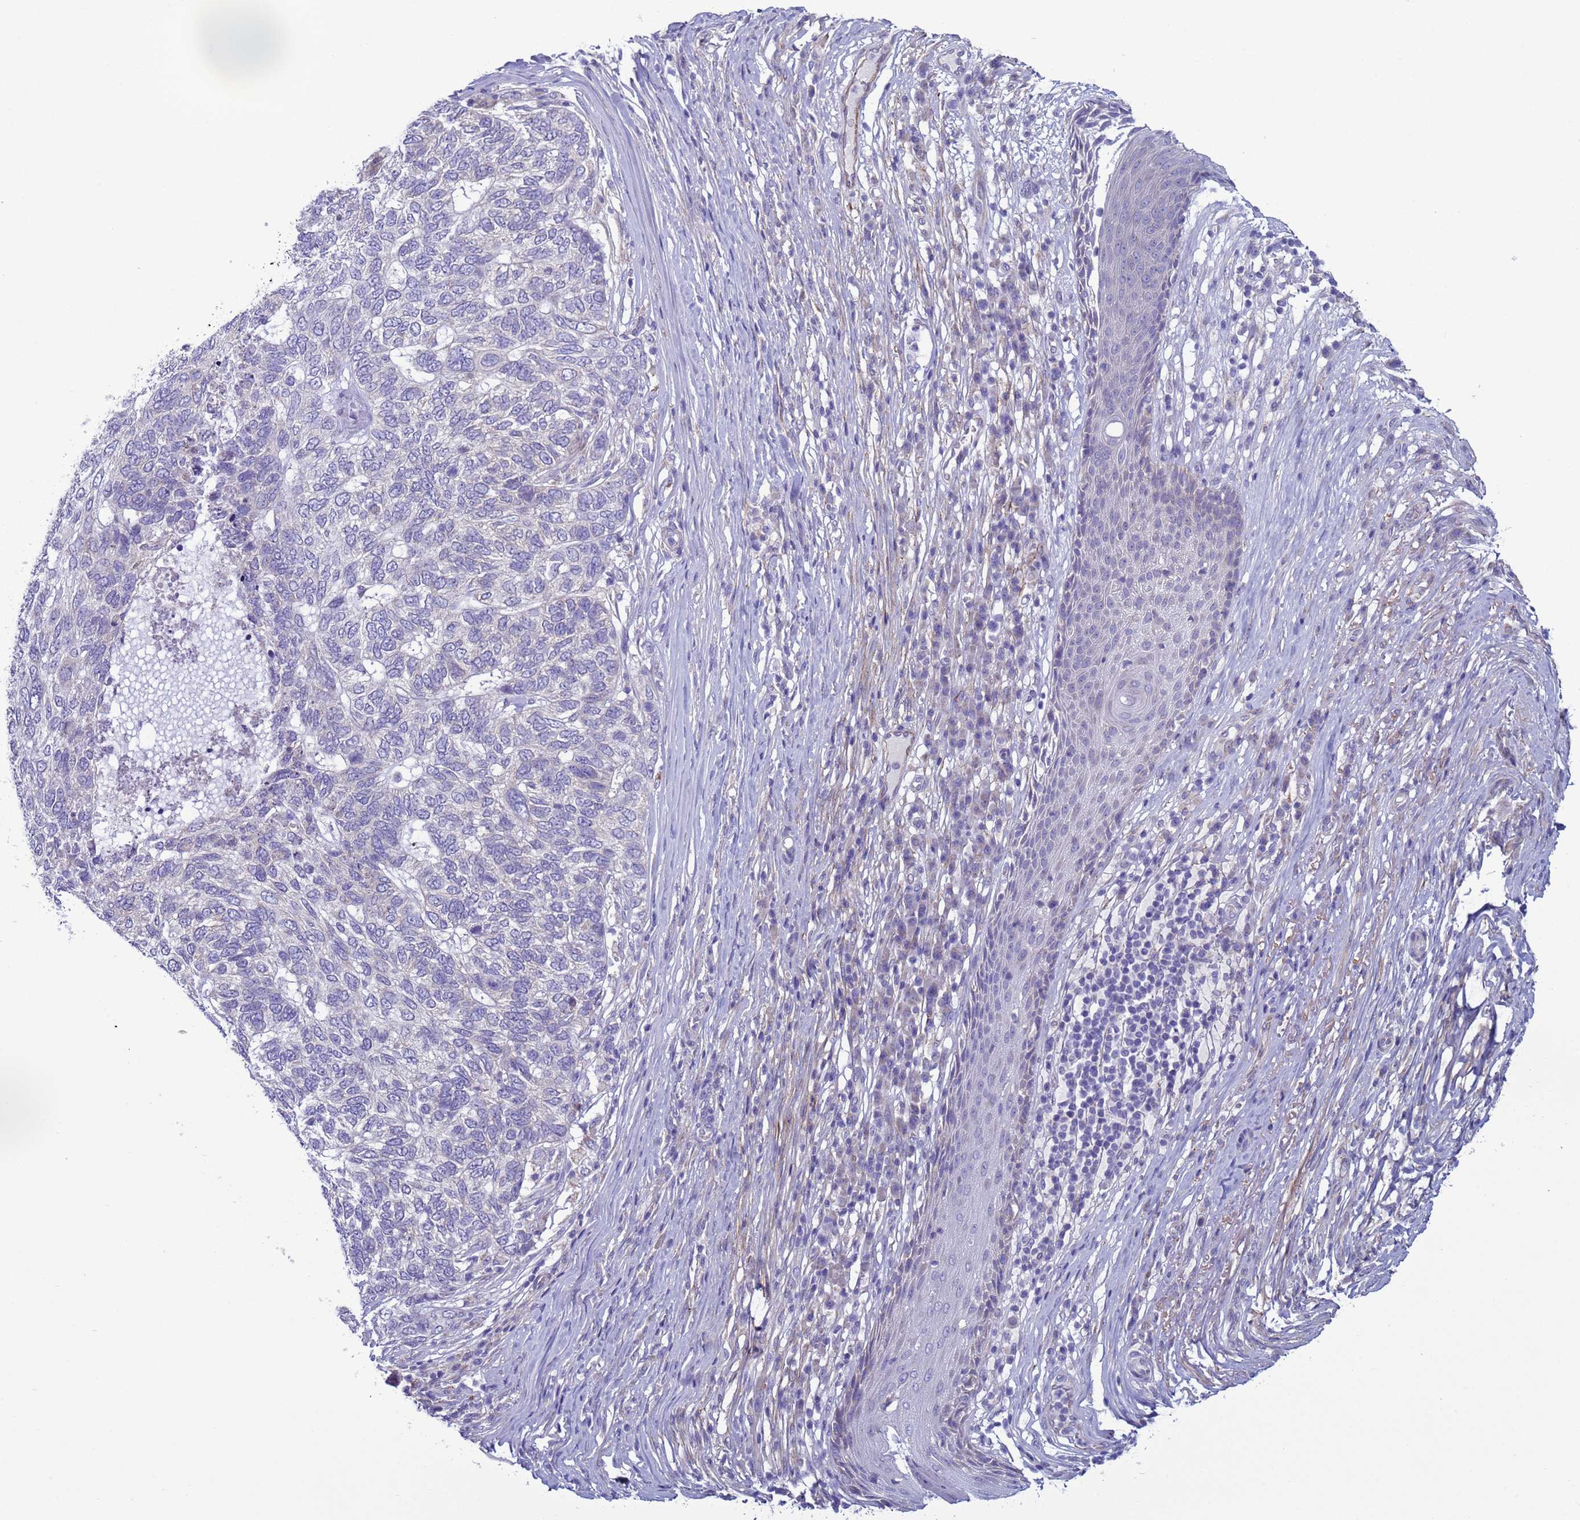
{"staining": {"intensity": "negative", "quantity": "none", "location": "none"}, "tissue": "skin cancer", "cell_type": "Tumor cells", "image_type": "cancer", "snomed": [{"axis": "morphology", "description": "Basal cell carcinoma"}, {"axis": "topography", "description": "Skin"}], "caption": "This image is of basal cell carcinoma (skin) stained with IHC to label a protein in brown with the nuclei are counter-stained blue. There is no expression in tumor cells.", "gene": "ABHD17B", "patient": {"sex": "female", "age": 65}}